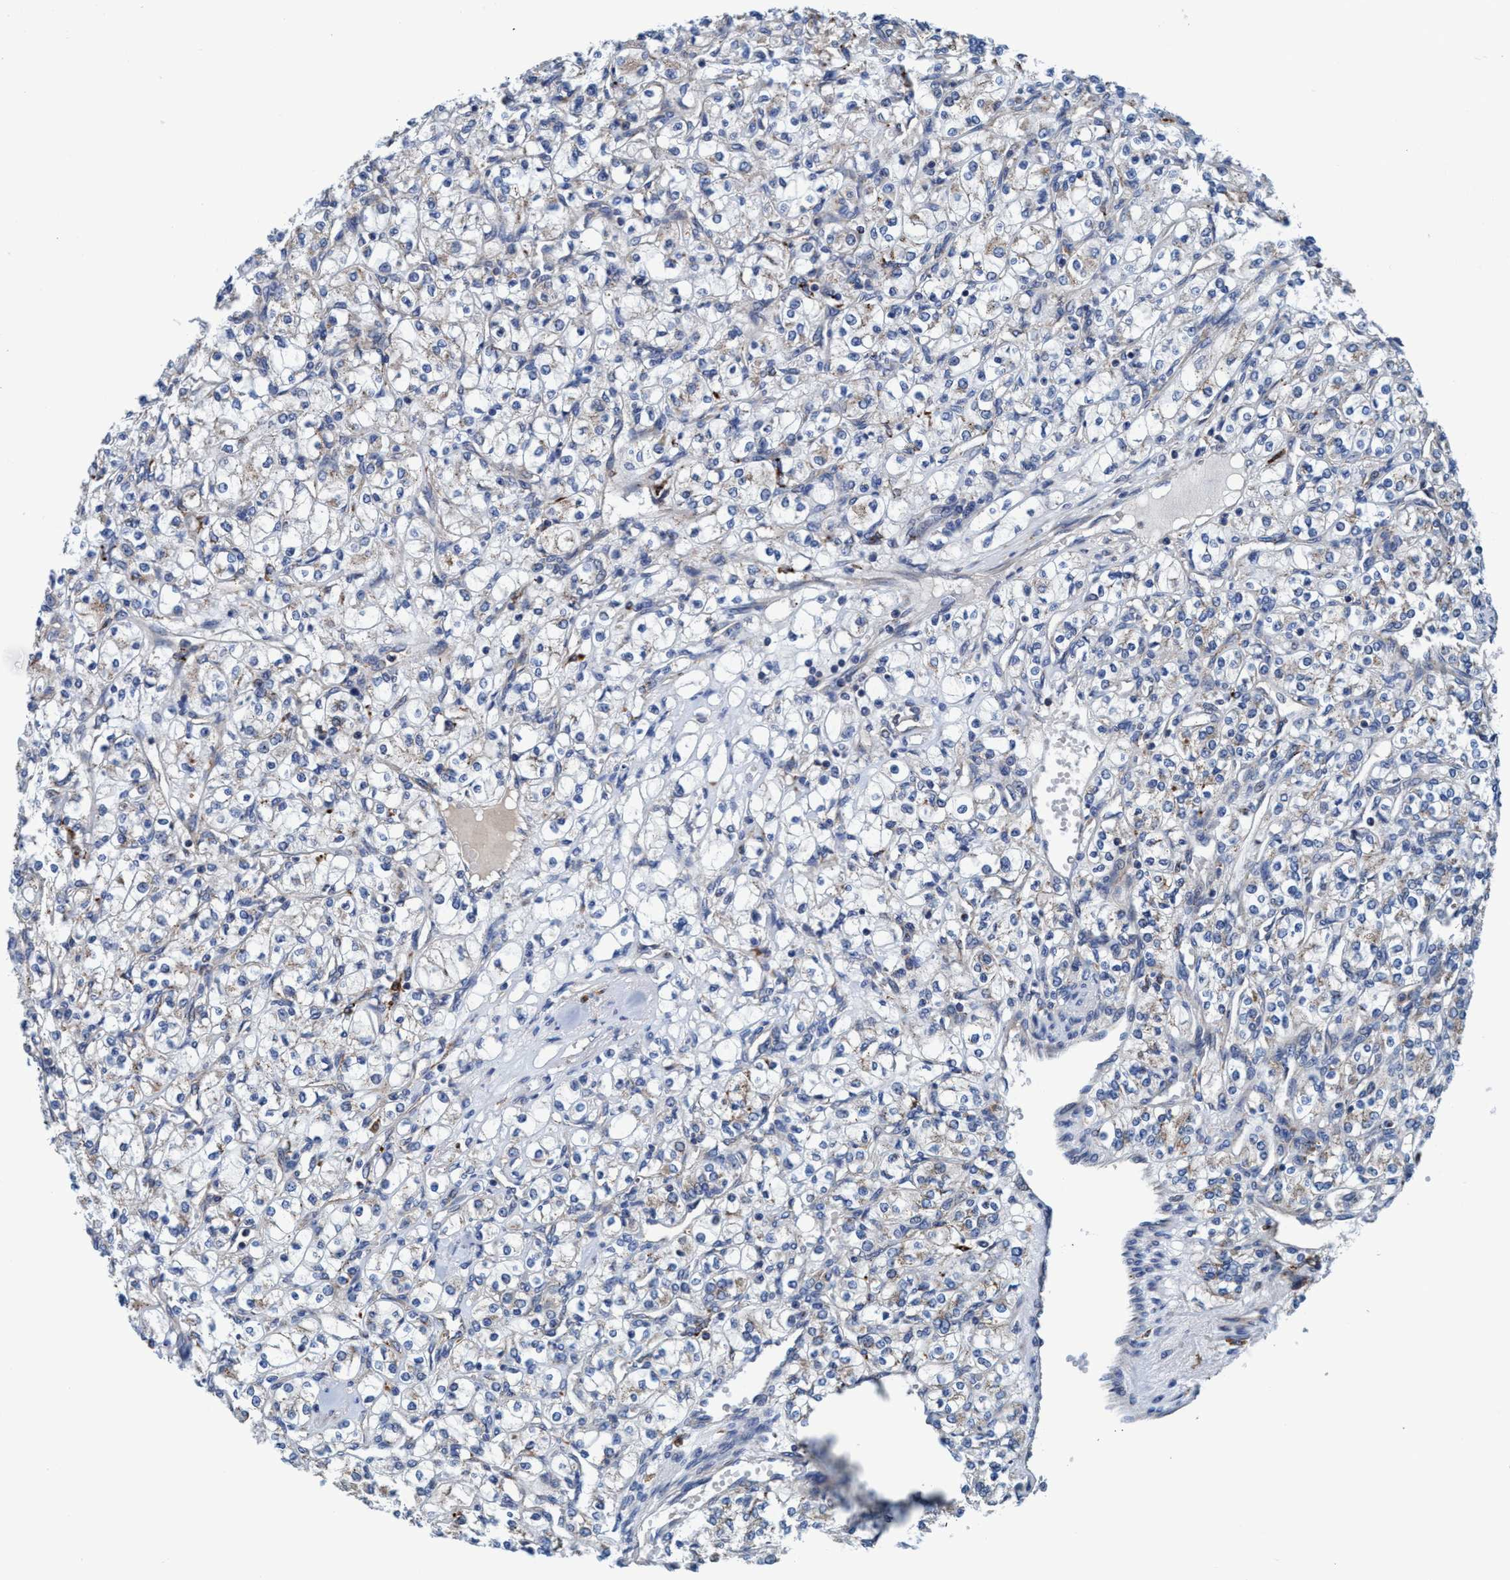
{"staining": {"intensity": "weak", "quantity": "<25%", "location": "cytoplasmic/membranous"}, "tissue": "renal cancer", "cell_type": "Tumor cells", "image_type": "cancer", "snomed": [{"axis": "morphology", "description": "Adenocarcinoma, NOS"}, {"axis": "topography", "description": "Kidney"}], "caption": "Immunohistochemistry (IHC) image of neoplastic tissue: human adenocarcinoma (renal) stained with DAB (3,3'-diaminobenzidine) exhibits no significant protein staining in tumor cells. (IHC, brightfield microscopy, high magnification).", "gene": "ENDOG", "patient": {"sex": "male", "age": 77}}